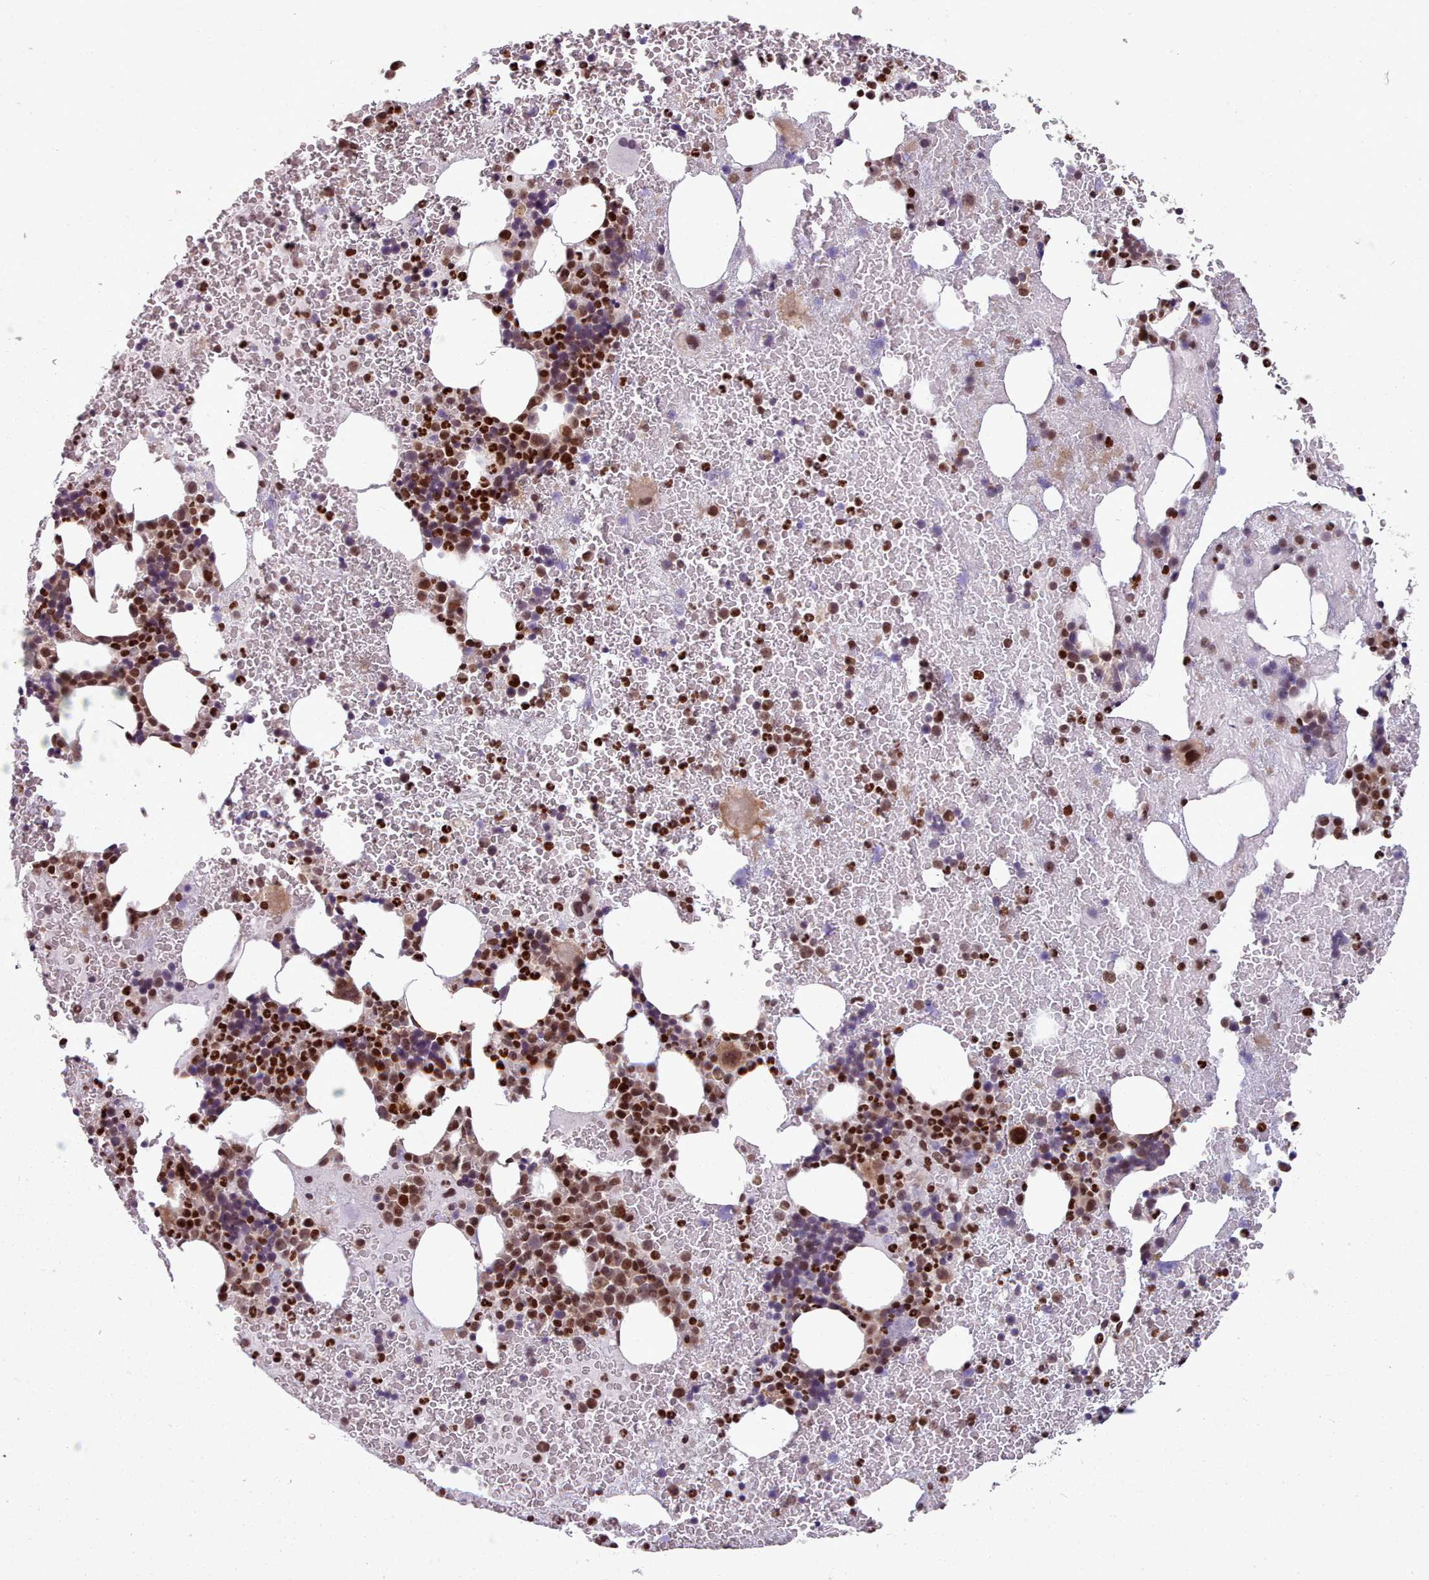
{"staining": {"intensity": "strong", "quantity": "25%-75%", "location": "nuclear"}, "tissue": "bone marrow", "cell_type": "Hematopoietic cells", "image_type": "normal", "snomed": [{"axis": "morphology", "description": "Normal tissue, NOS"}, {"axis": "topography", "description": "Bone marrow"}], "caption": "A high-resolution image shows immunohistochemistry (IHC) staining of unremarkable bone marrow, which displays strong nuclear expression in approximately 25%-75% of hematopoietic cells. The staining is performed using DAB (3,3'-diaminobenzidine) brown chromogen to label protein expression. The nuclei are counter-stained blue using hematoxylin.", "gene": "ENSA", "patient": {"sex": "male", "age": 26}}